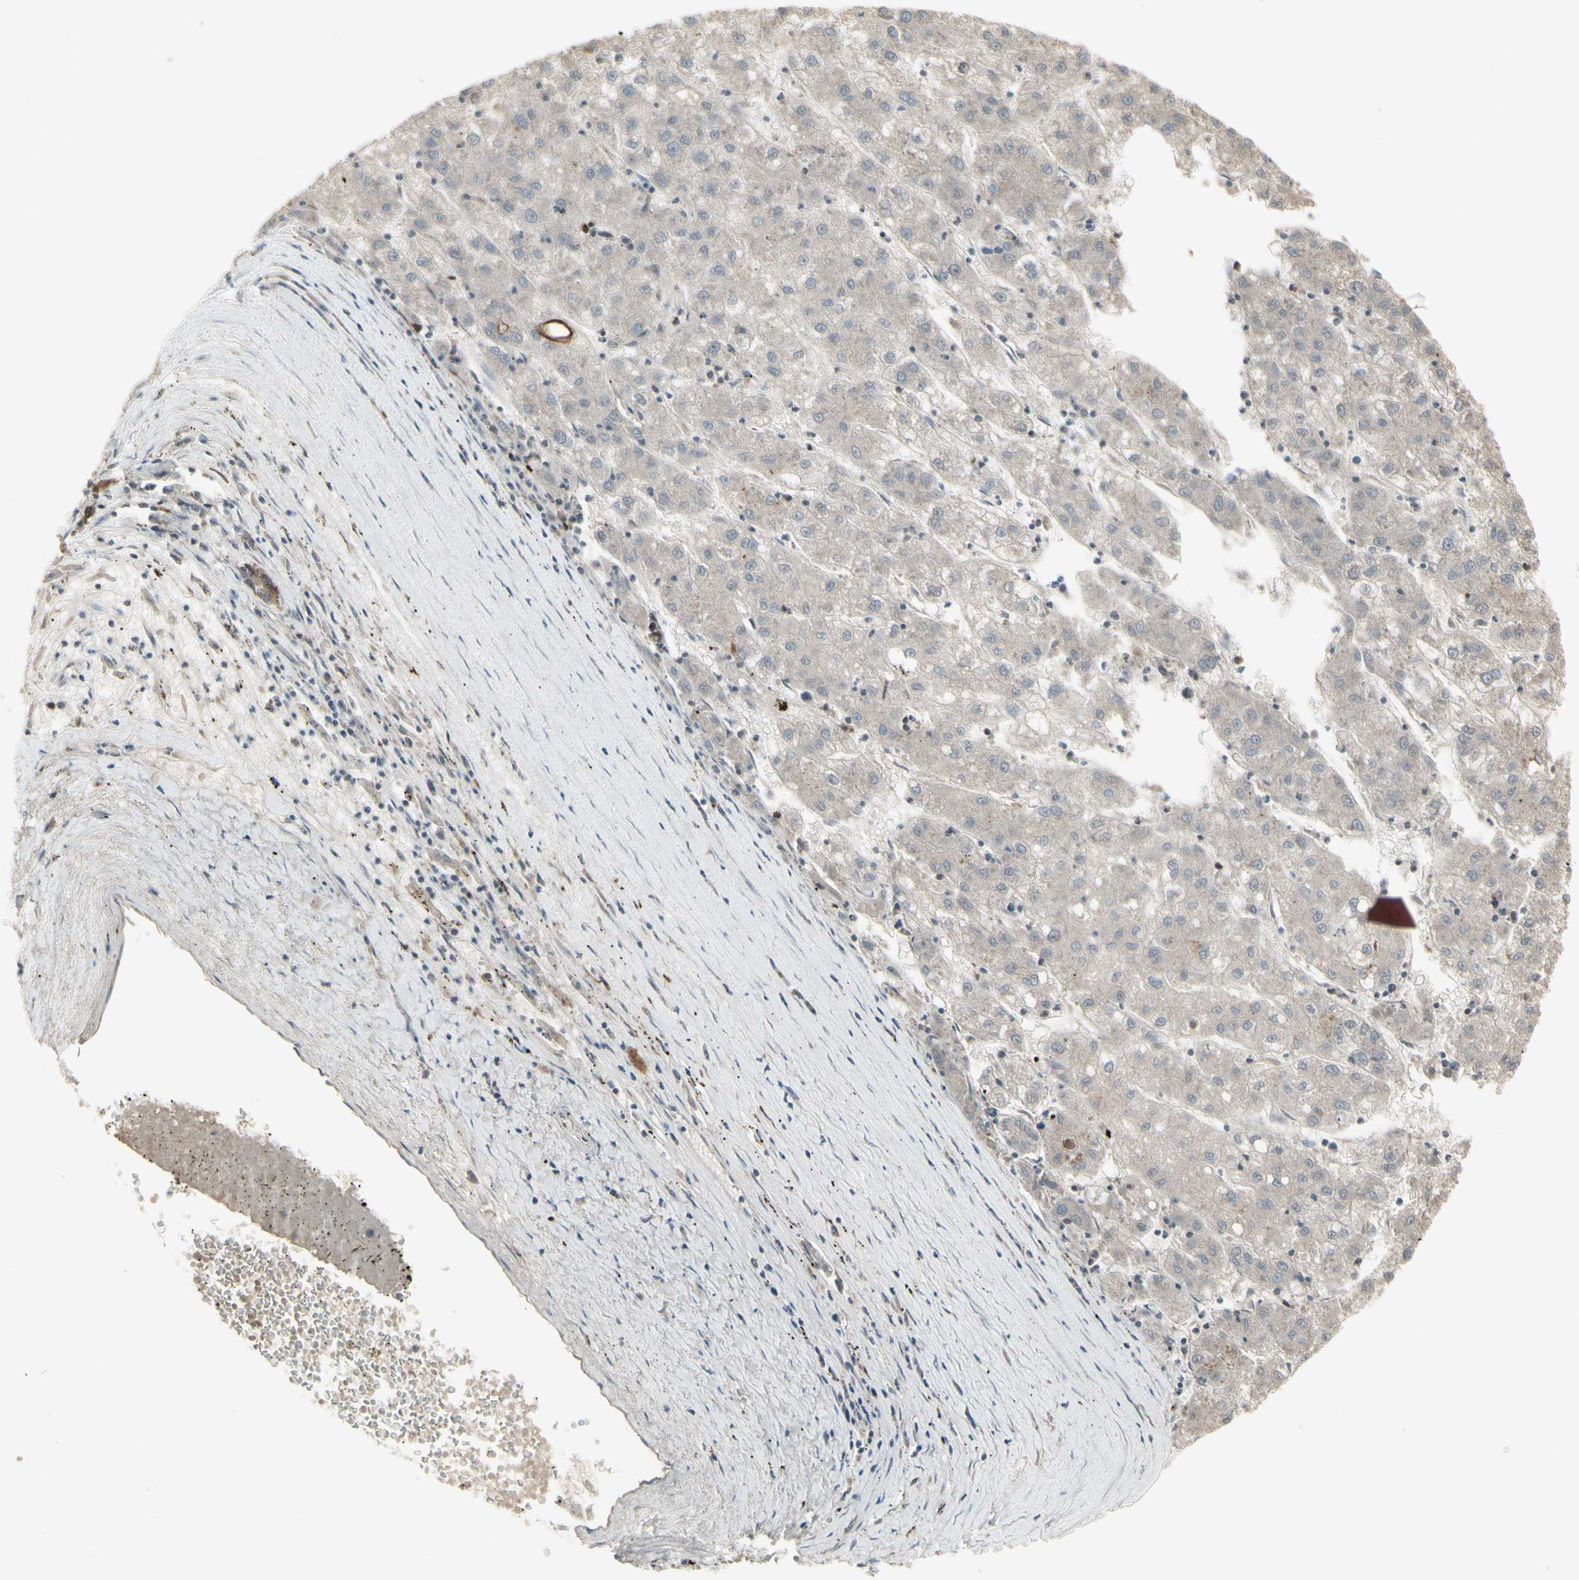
{"staining": {"intensity": "negative", "quantity": "none", "location": "none"}, "tissue": "liver cancer", "cell_type": "Tumor cells", "image_type": "cancer", "snomed": [{"axis": "morphology", "description": "Carcinoma, Hepatocellular, NOS"}, {"axis": "topography", "description": "Liver"}], "caption": "IHC photomicrograph of neoplastic tissue: human liver hepatocellular carcinoma stained with DAB displays no significant protein positivity in tumor cells.", "gene": "CSK", "patient": {"sex": "male", "age": 72}}